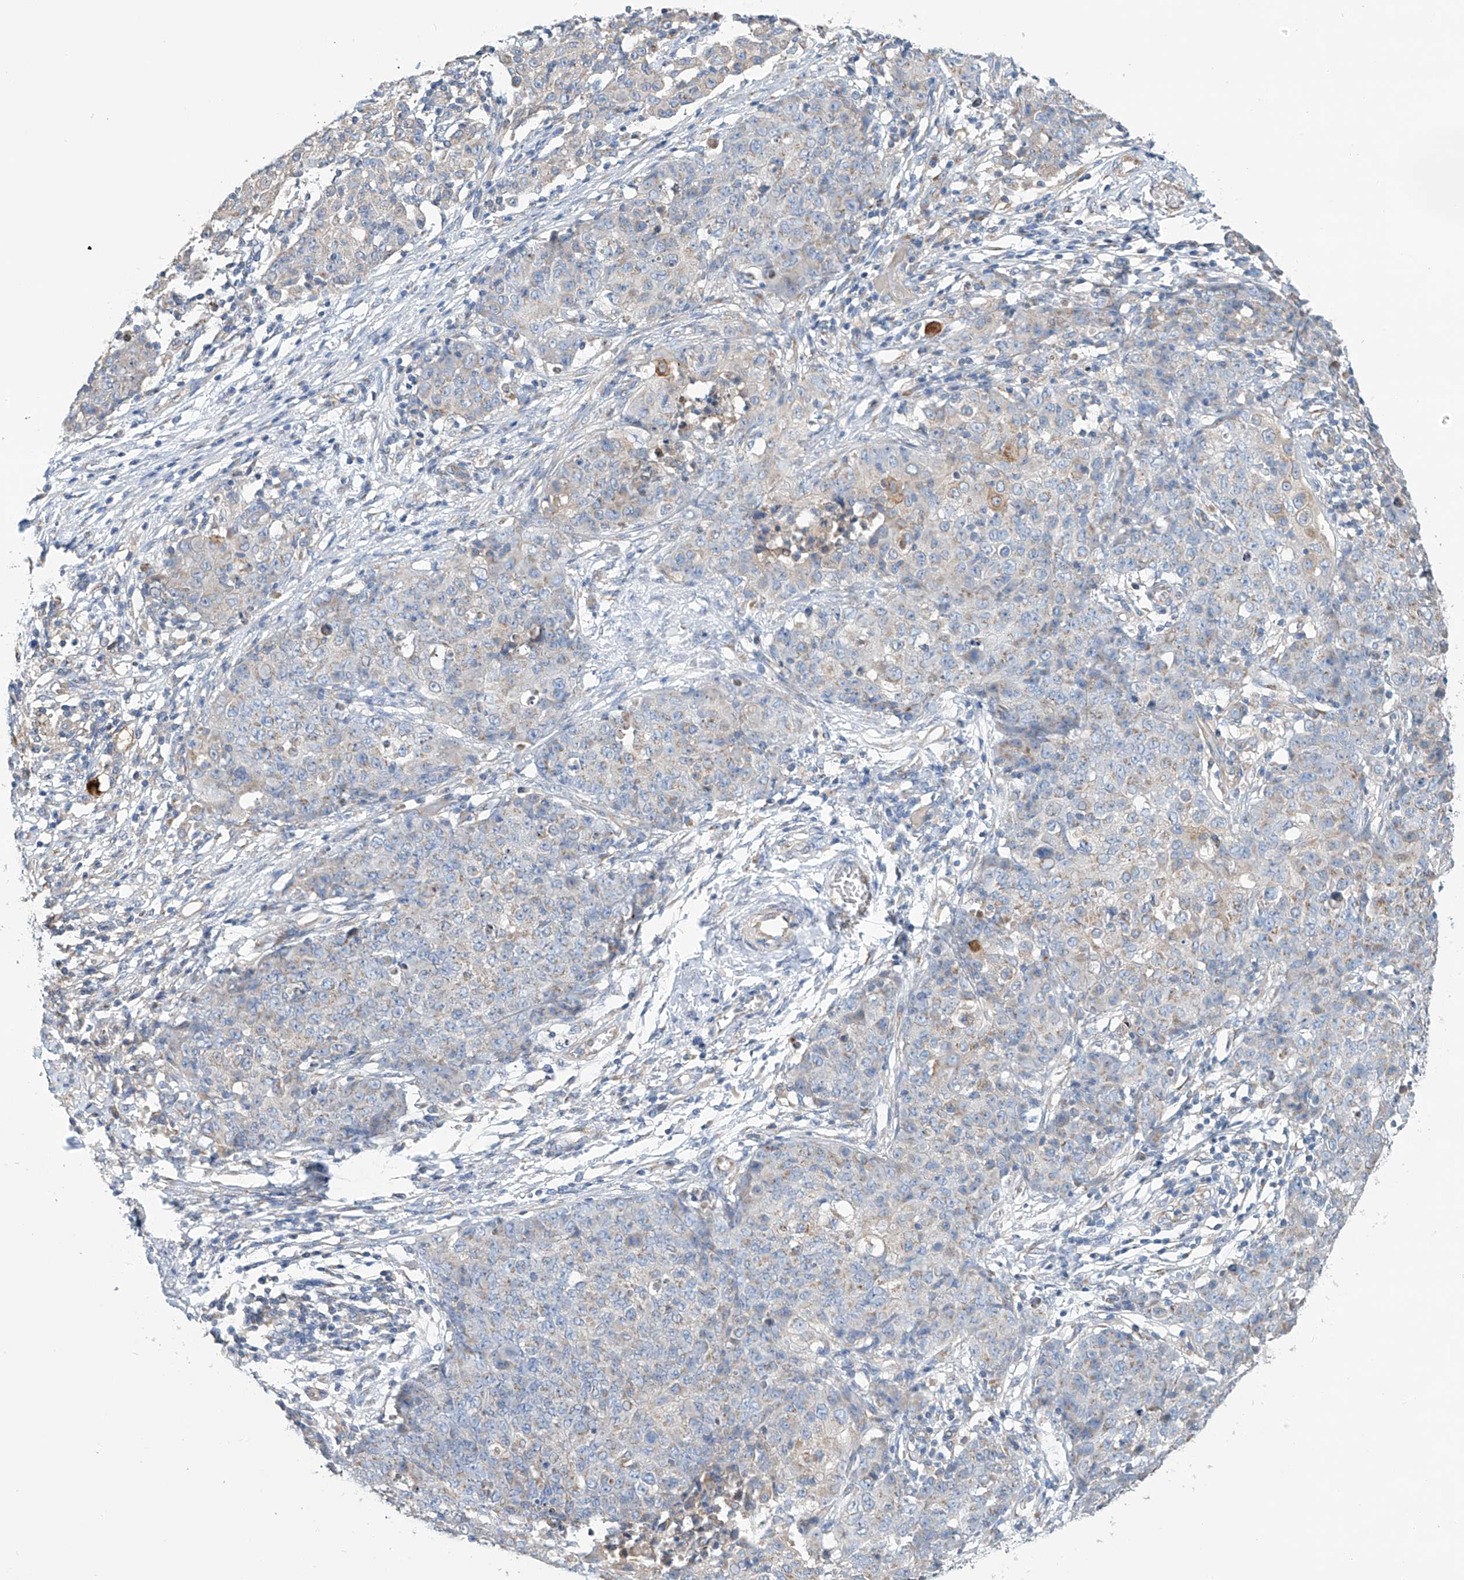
{"staining": {"intensity": "weak", "quantity": "<25%", "location": "cytoplasmic/membranous"}, "tissue": "ovarian cancer", "cell_type": "Tumor cells", "image_type": "cancer", "snomed": [{"axis": "morphology", "description": "Carcinoma, endometroid"}, {"axis": "topography", "description": "Ovary"}], "caption": "This is an immunohistochemistry histopathology image of ovarian endometroid carcinoma. There is no staining in tumor cells.", "gene": "SLC22A7", "patient": {"sex": "female", "age": 42}}